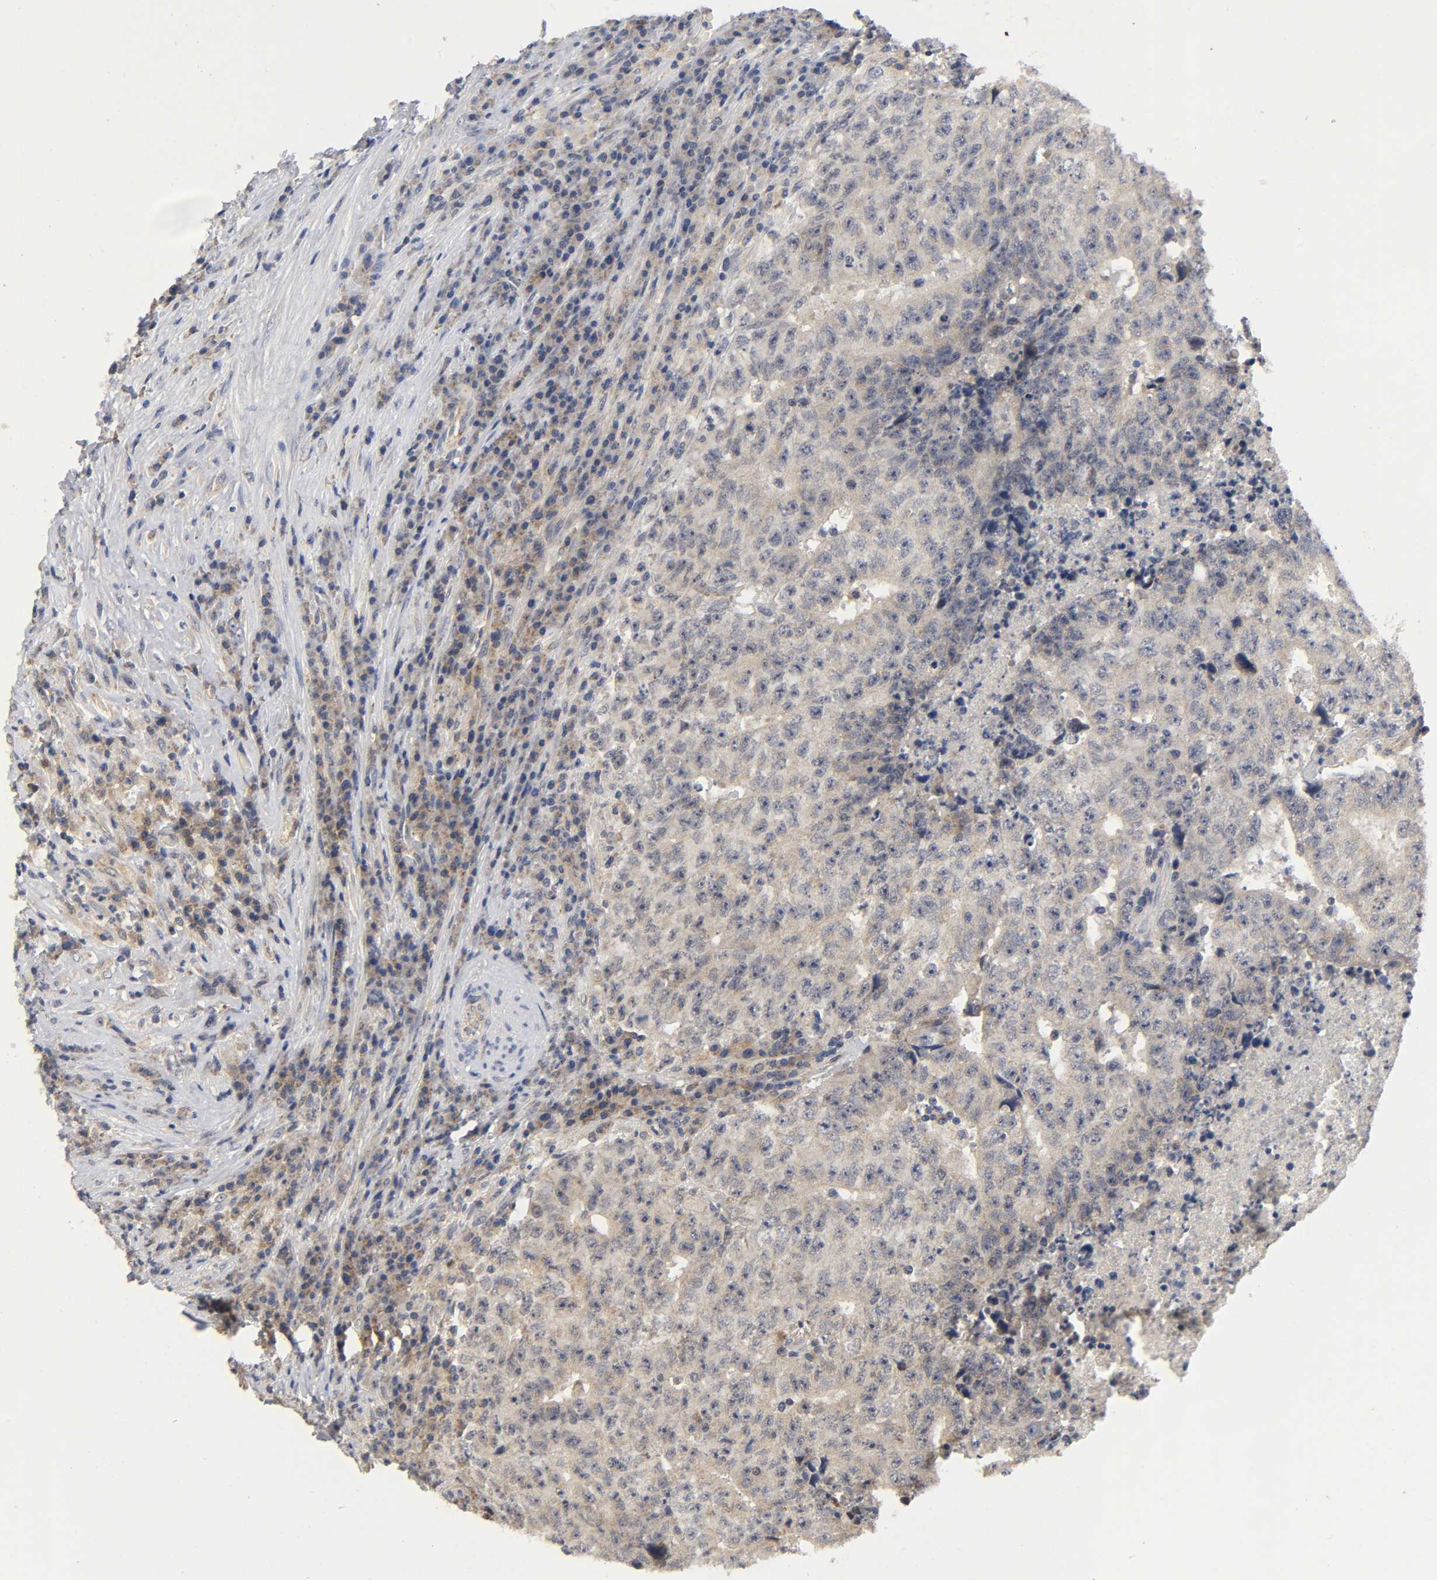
{"staining": {"intensity": "weak", "quantity": ">75%", "location": "cytoplasmic/membranous"}, "tissue": "testis cancer", "cell_type": "Tumor cells", "image_type": "cancer", "snomed": [{"axis": "morphology", "description": "Necrosis, NOS"}, {"axis": "morphology", "description": "Carcinoma, Embryonal, NOS"}, {"axis": "topography", "description": "Testis"}], "caption": "Human testis cancer stained for a protein (brown) demonstrates weak cytoplasmic/membranous positive expression in about >75% of tumor cells.", "gene": "NRP1", "patient": {"sex": "male", "age": 19}}